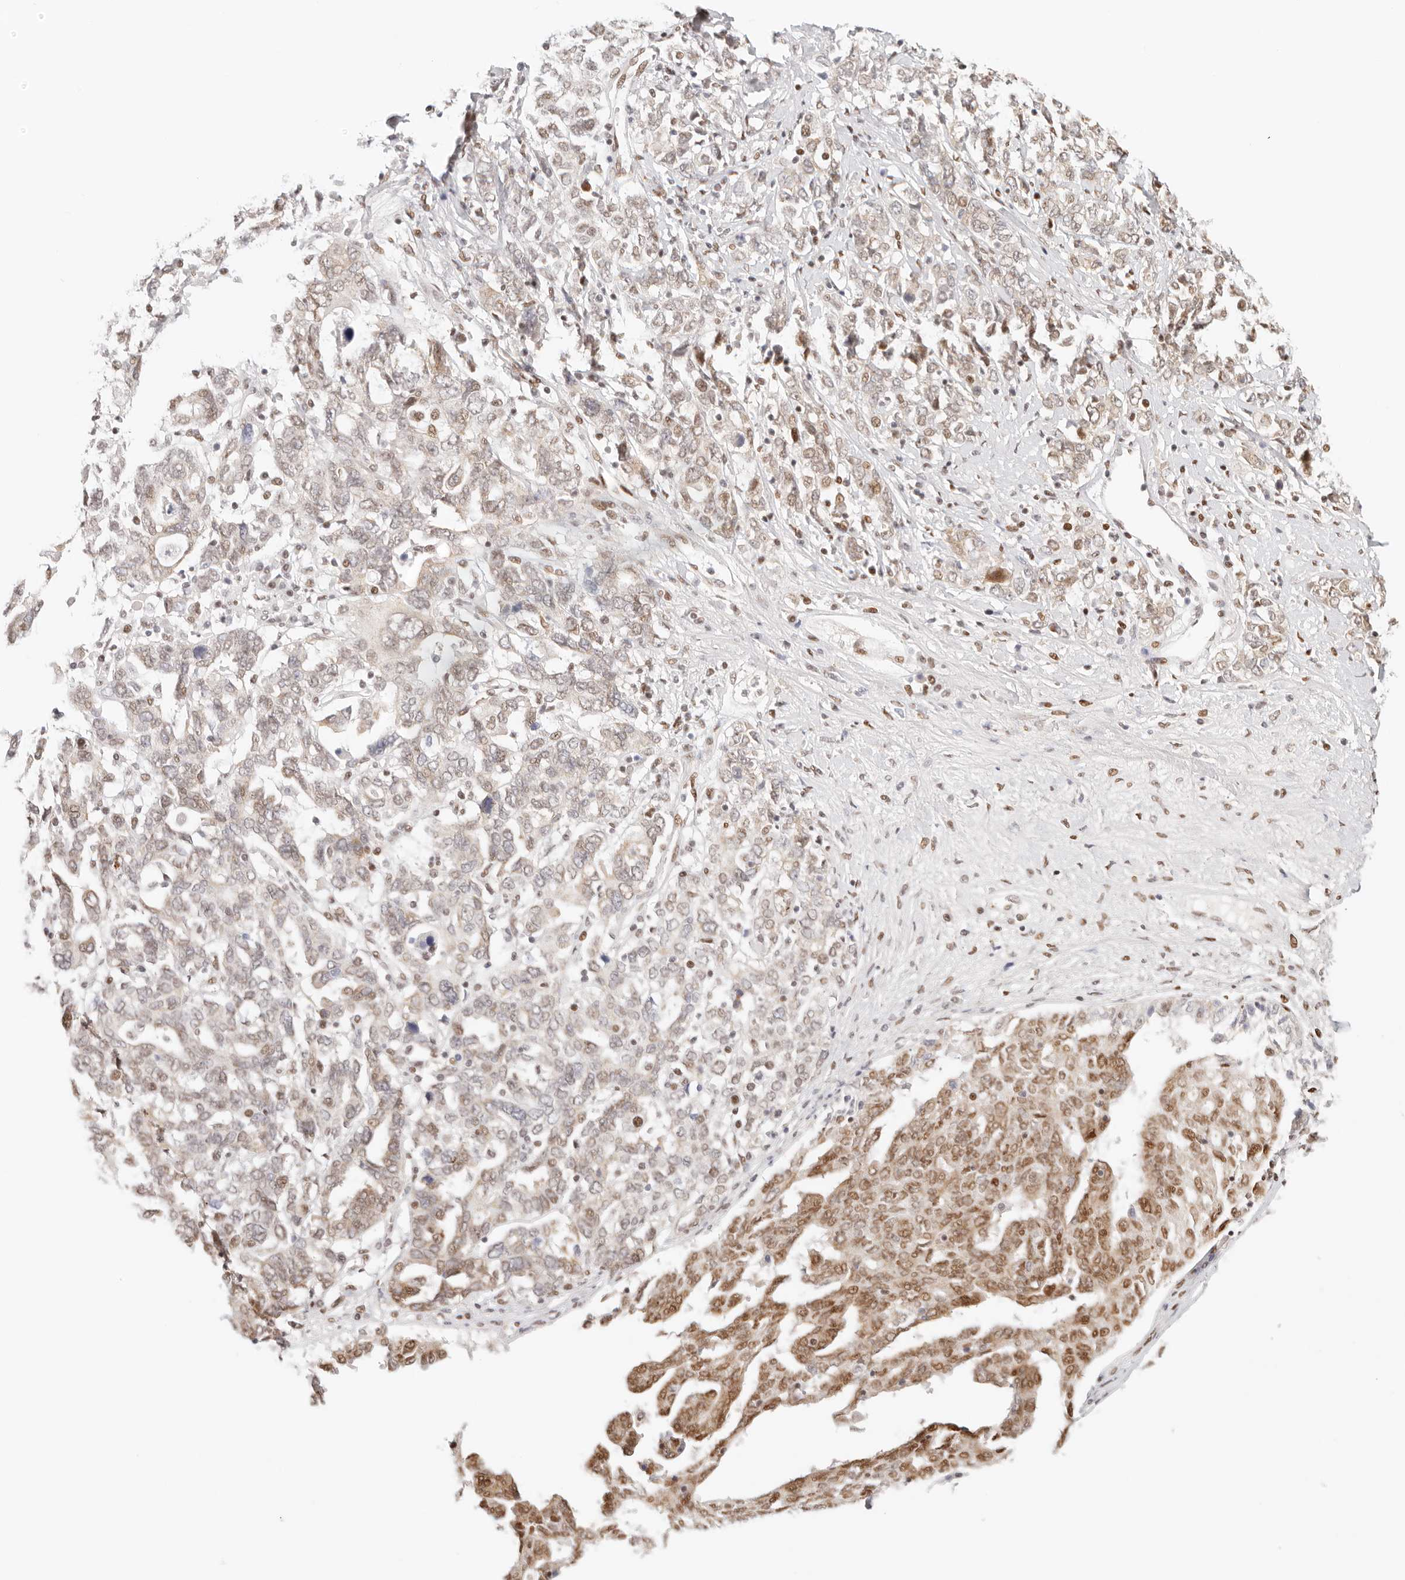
{"staining": {"intensity": "moderate", "quantity": "25%-75%", "location": "nuclear"}, "tissue": "ovarian cancer", "cell_type": "Tumor cells", "image_type": "cancer", "snomed": [{"axis": "morphology", "description": "Carcinoma, endometroid"}, {"axis": "topography", "description": "Ovary"}], "caption": "Immunohistochemistry histopathology image of neoplastic tissue: endometroid carcinoma (ovarian) stained using IHC reveals medium levels of moderate protein expression localized specifically in the nuclear of tumor cells, appearing as a nuclear brown color.", "gene": "HOXC5", "patient": {"sex": "female", "age": 62}}